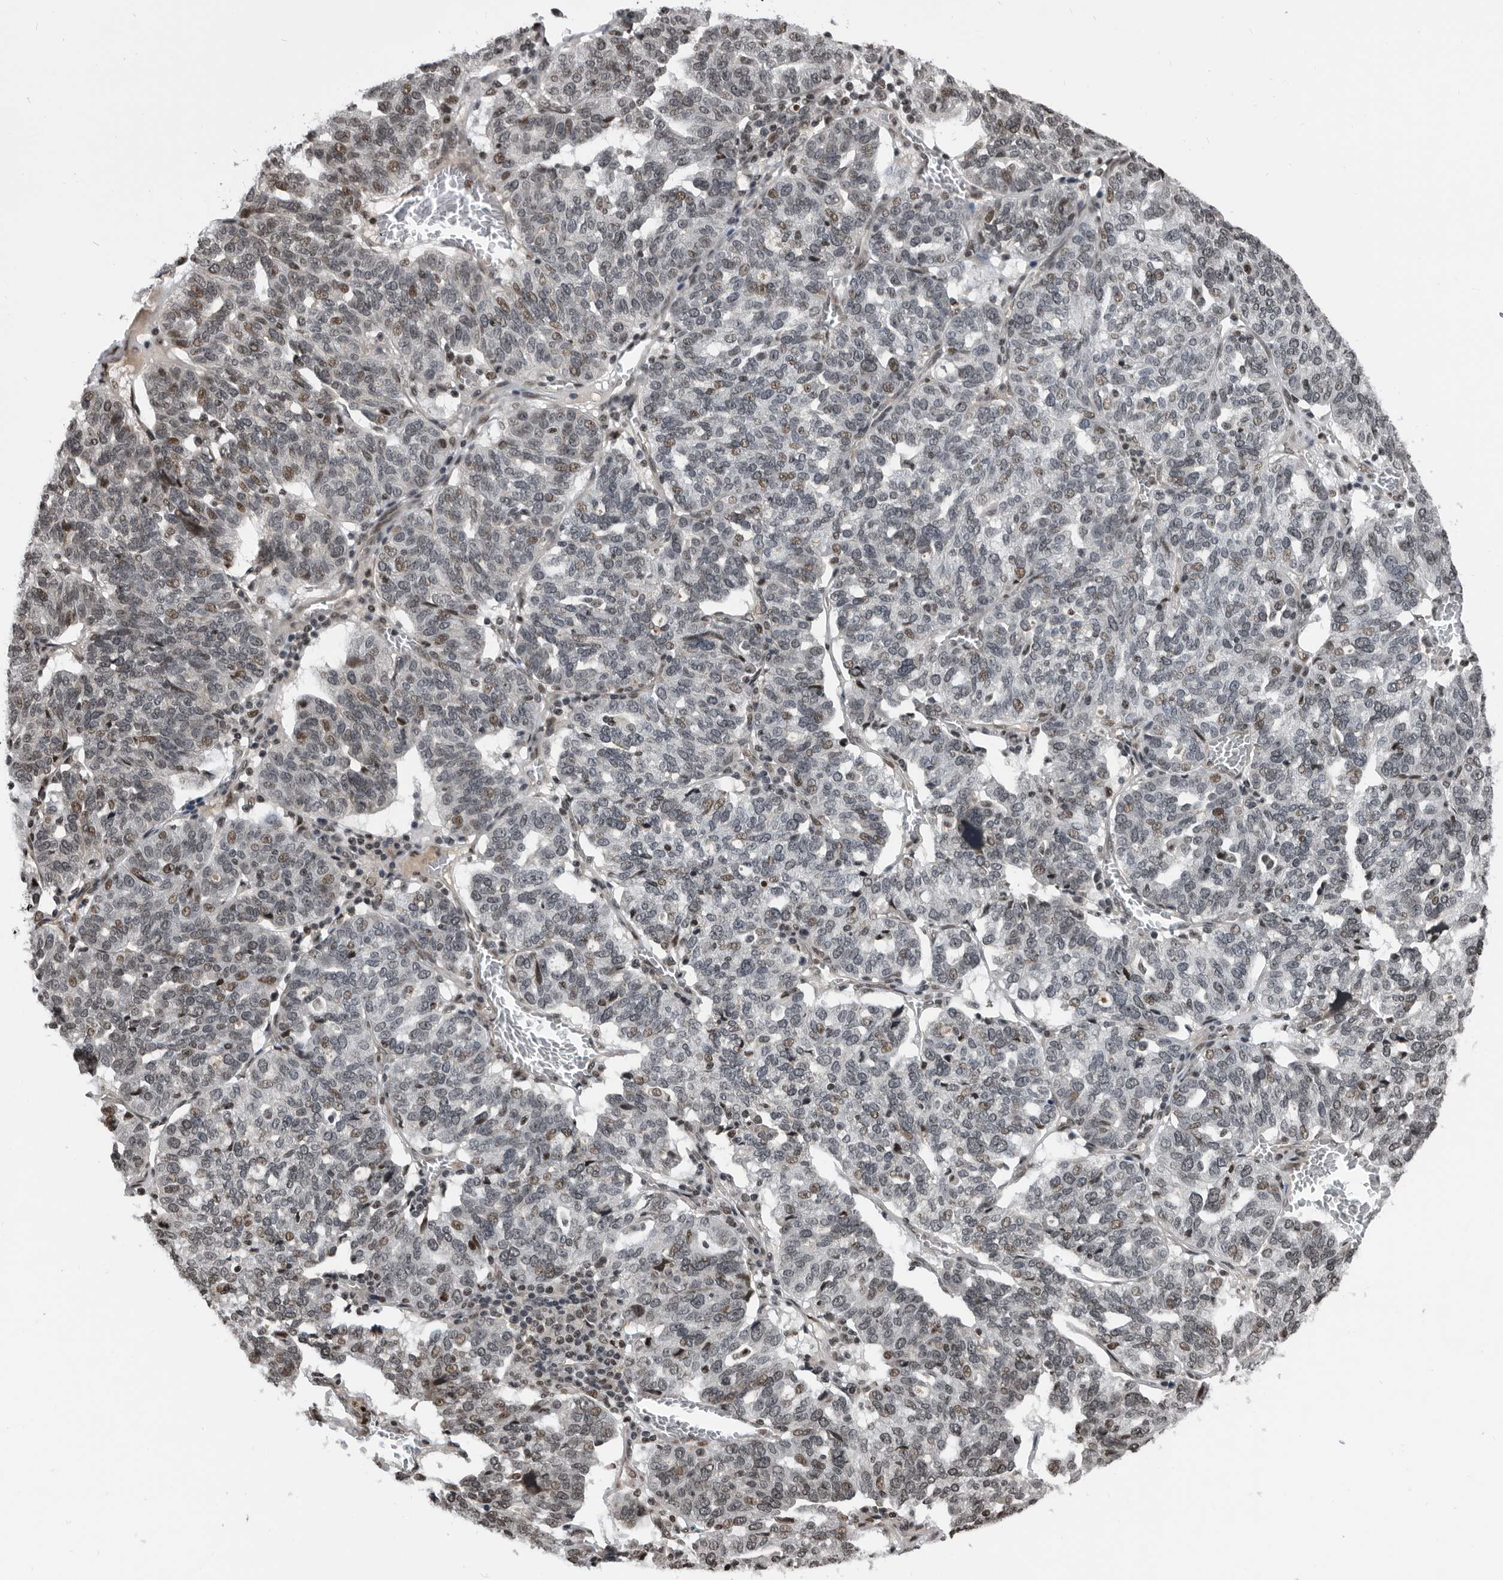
{"staining": {"intensity": "moderate", "quantity": "<25%", "location": "nuclear"}, "tissue": "ovarian cancer", "cell_type": "Tumor cells", "image_type": "cancer", "snomed": [{"axis": "morphology", "description": "Cystadenocarcinoma, serous, NOS"}, {"axis": "topography", "description": "Ovary"}], "caption": "An image of human ovarian cancer (serous cystadenocarcinoma) stained for a protein reveals moderate nuclear brown staining in tumor cells.", "gene": "SNRNP48", "patient": {"sex": "female", "age": 59}}